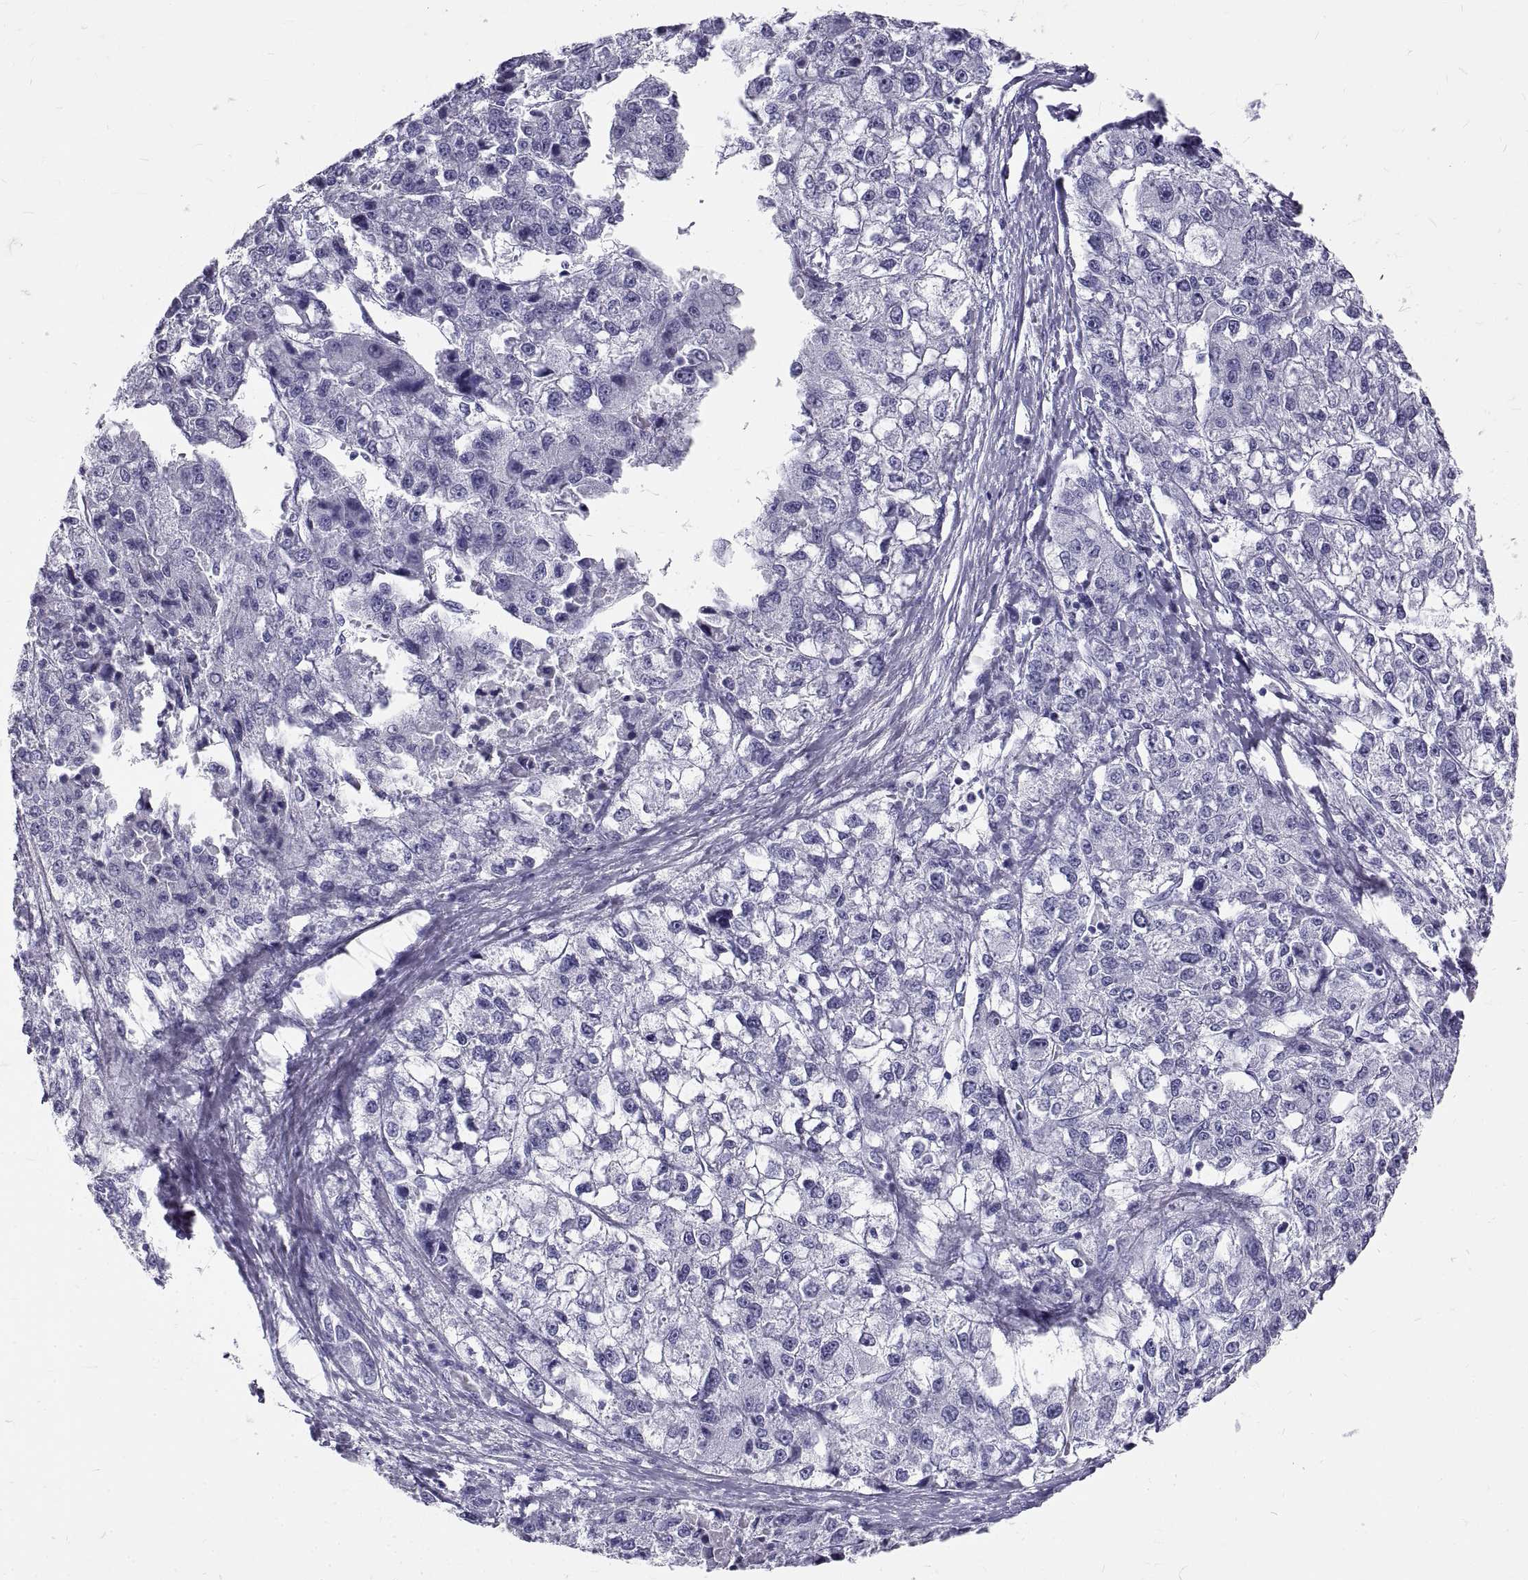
{"staining": {"intensity": "negative", "quantity": "none", "location": "none"}, "tissue": "liver cancer", "cell_type": "Tumor cells", "image_type": "cancer", "snomed": [{"axis": "morphology", "description": "Carcinoma, Hepatocellular, NOS"}, {"axis": "topography", "description": "Liver"}], "caption": "Tumor cells show no significant expression in hepatocellular carcinoma (liver). (Stains: DAB immunohistochemistry (IHC) with hematoxylin counter stain, Microscopy: brightfield microscopy at high magnification).", "gene": "GNG12", "patient": {"sex": "male", "age": 56}}